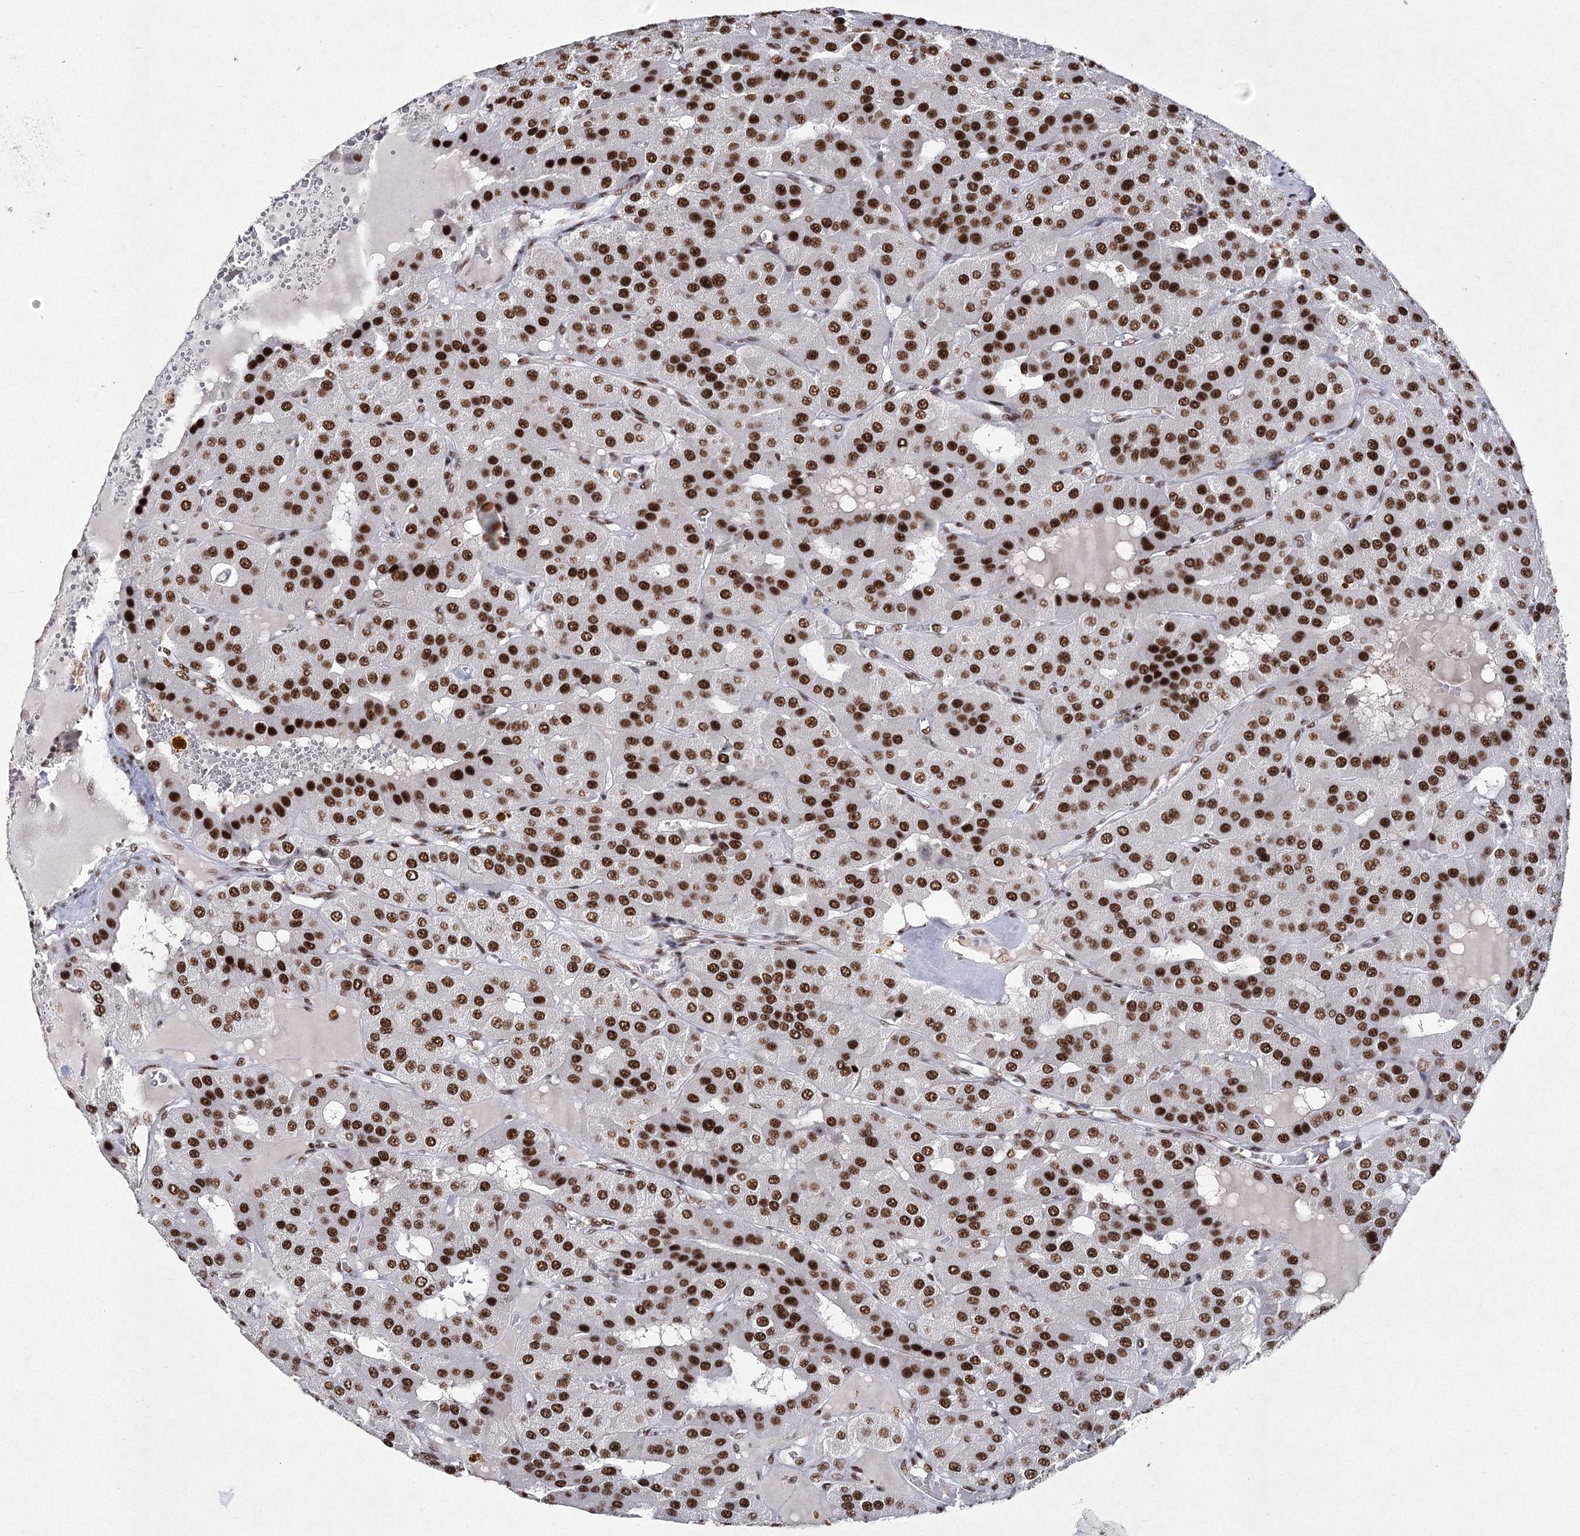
{"staining": {"intensity": "strong", "quantity": ">75%", "location": "nuclear"}, "tissue": "parathyroid gland", "cell_type": "Glandular cells", "image_type": "normal", "snomed": [{"axis": "morphology", "description": "Normal tissue, NOS"}, {"axis": "morphology", "description": "Adenoma, NOS"}, {"axis": "topography", "description": "Parathyroid gland"}], "caption": "This image reveals IHC staining of unremarkable parathyroid gland, with high strong nuclear staining in about >75% of glandular cells.", "gene": "SCAF8", "patient": {"sex": "female", "age": 86}}